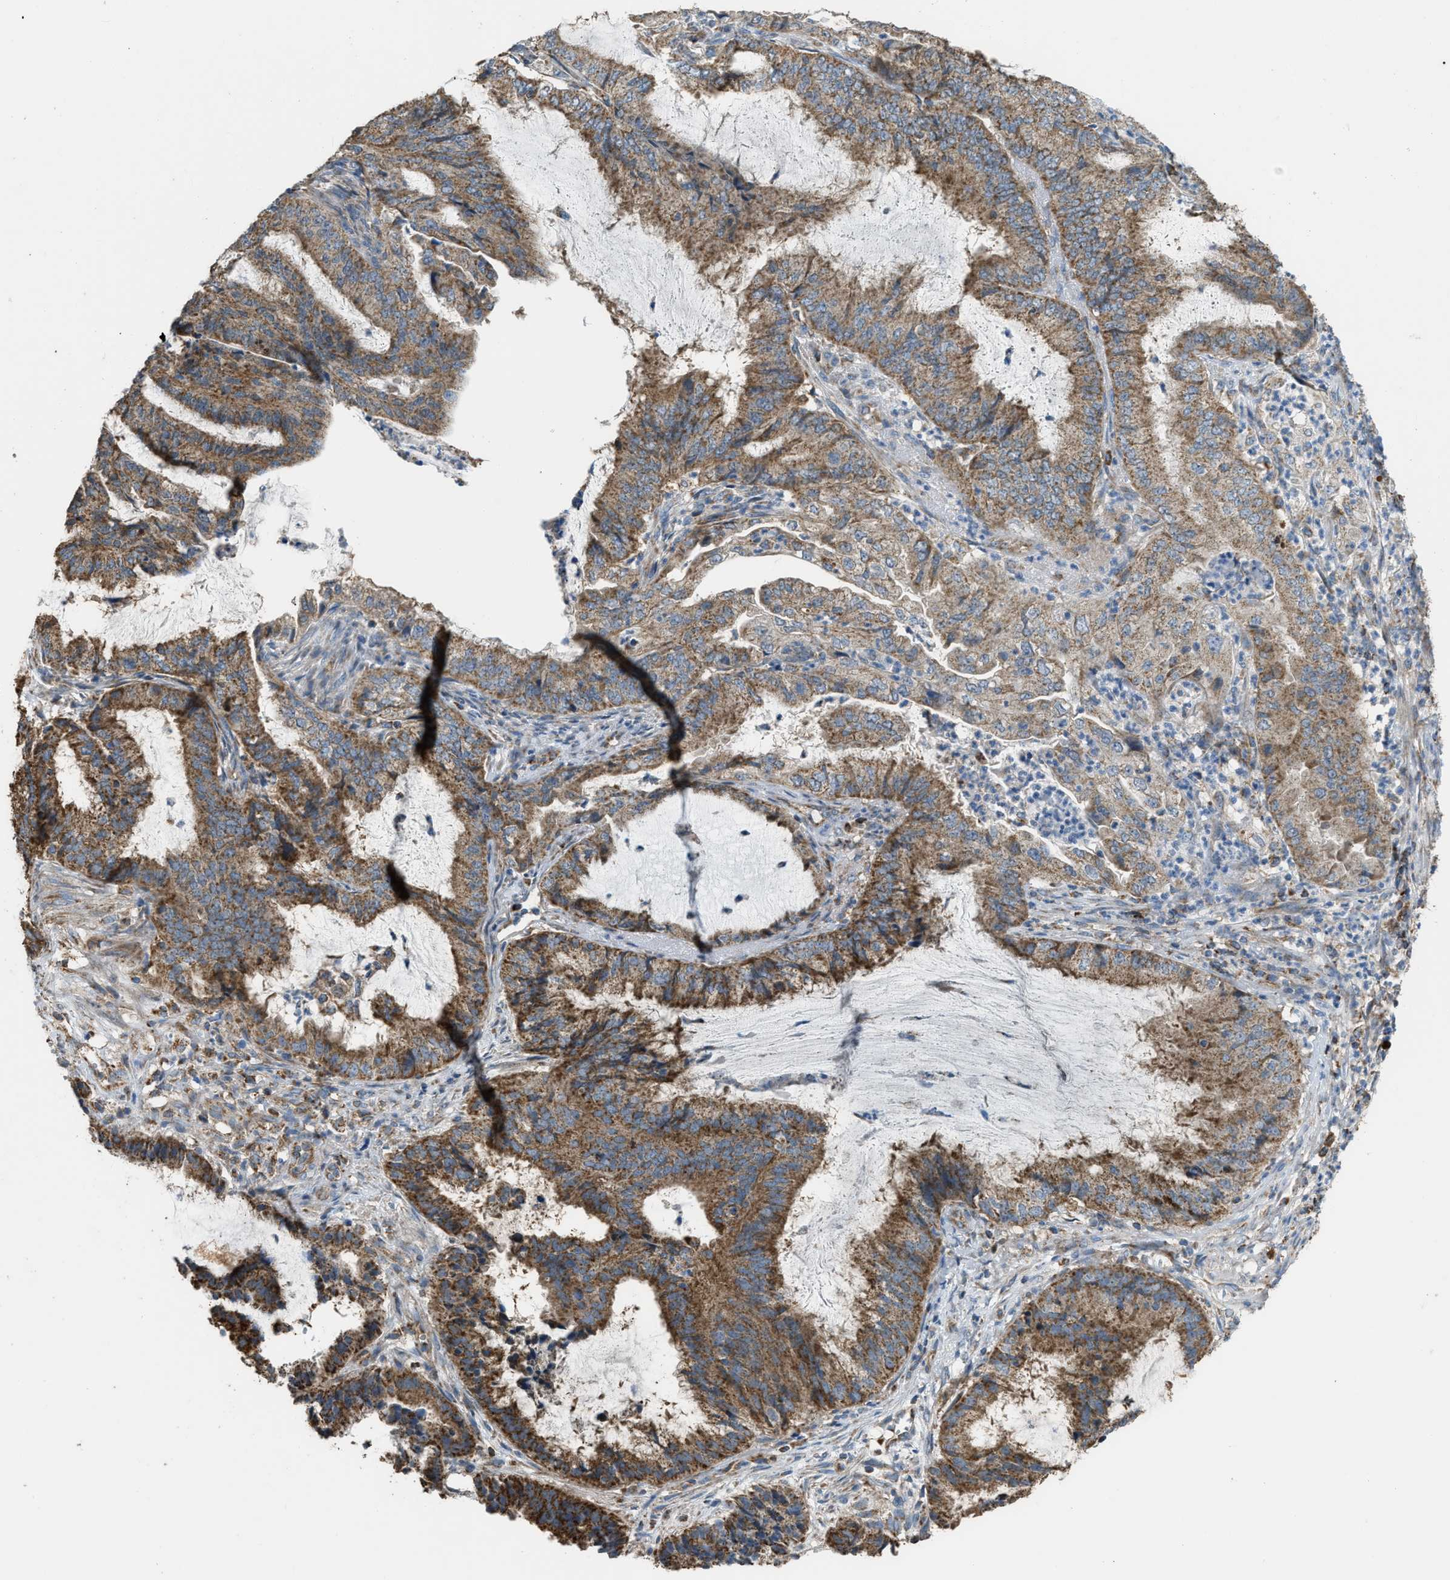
{"staining": {"intensity": "moderate", "quantity": ">75%", "location": "cytoplasmic/membranous"}, "tissue": "endometrial cancer", "cell_type": "Tumor cells", "image_type": "cancer", "snomed": [{"axis": "morphology", "description": "Adenocarcinoma, NOS"}, {"axis": "topography", "description": "Endometrium"}], "caption": "High-power microscopy captured an immunohistochemistry photomicrograph of endometrial adenocarcinoma, revealing moderate cytoplasmic/membranous staining in approximately >75% of tumor cells. (IHC, brightfield microscopy, high magnification).", "gene": "ETFB", "patient": {"sex": "female", "age": 51}}